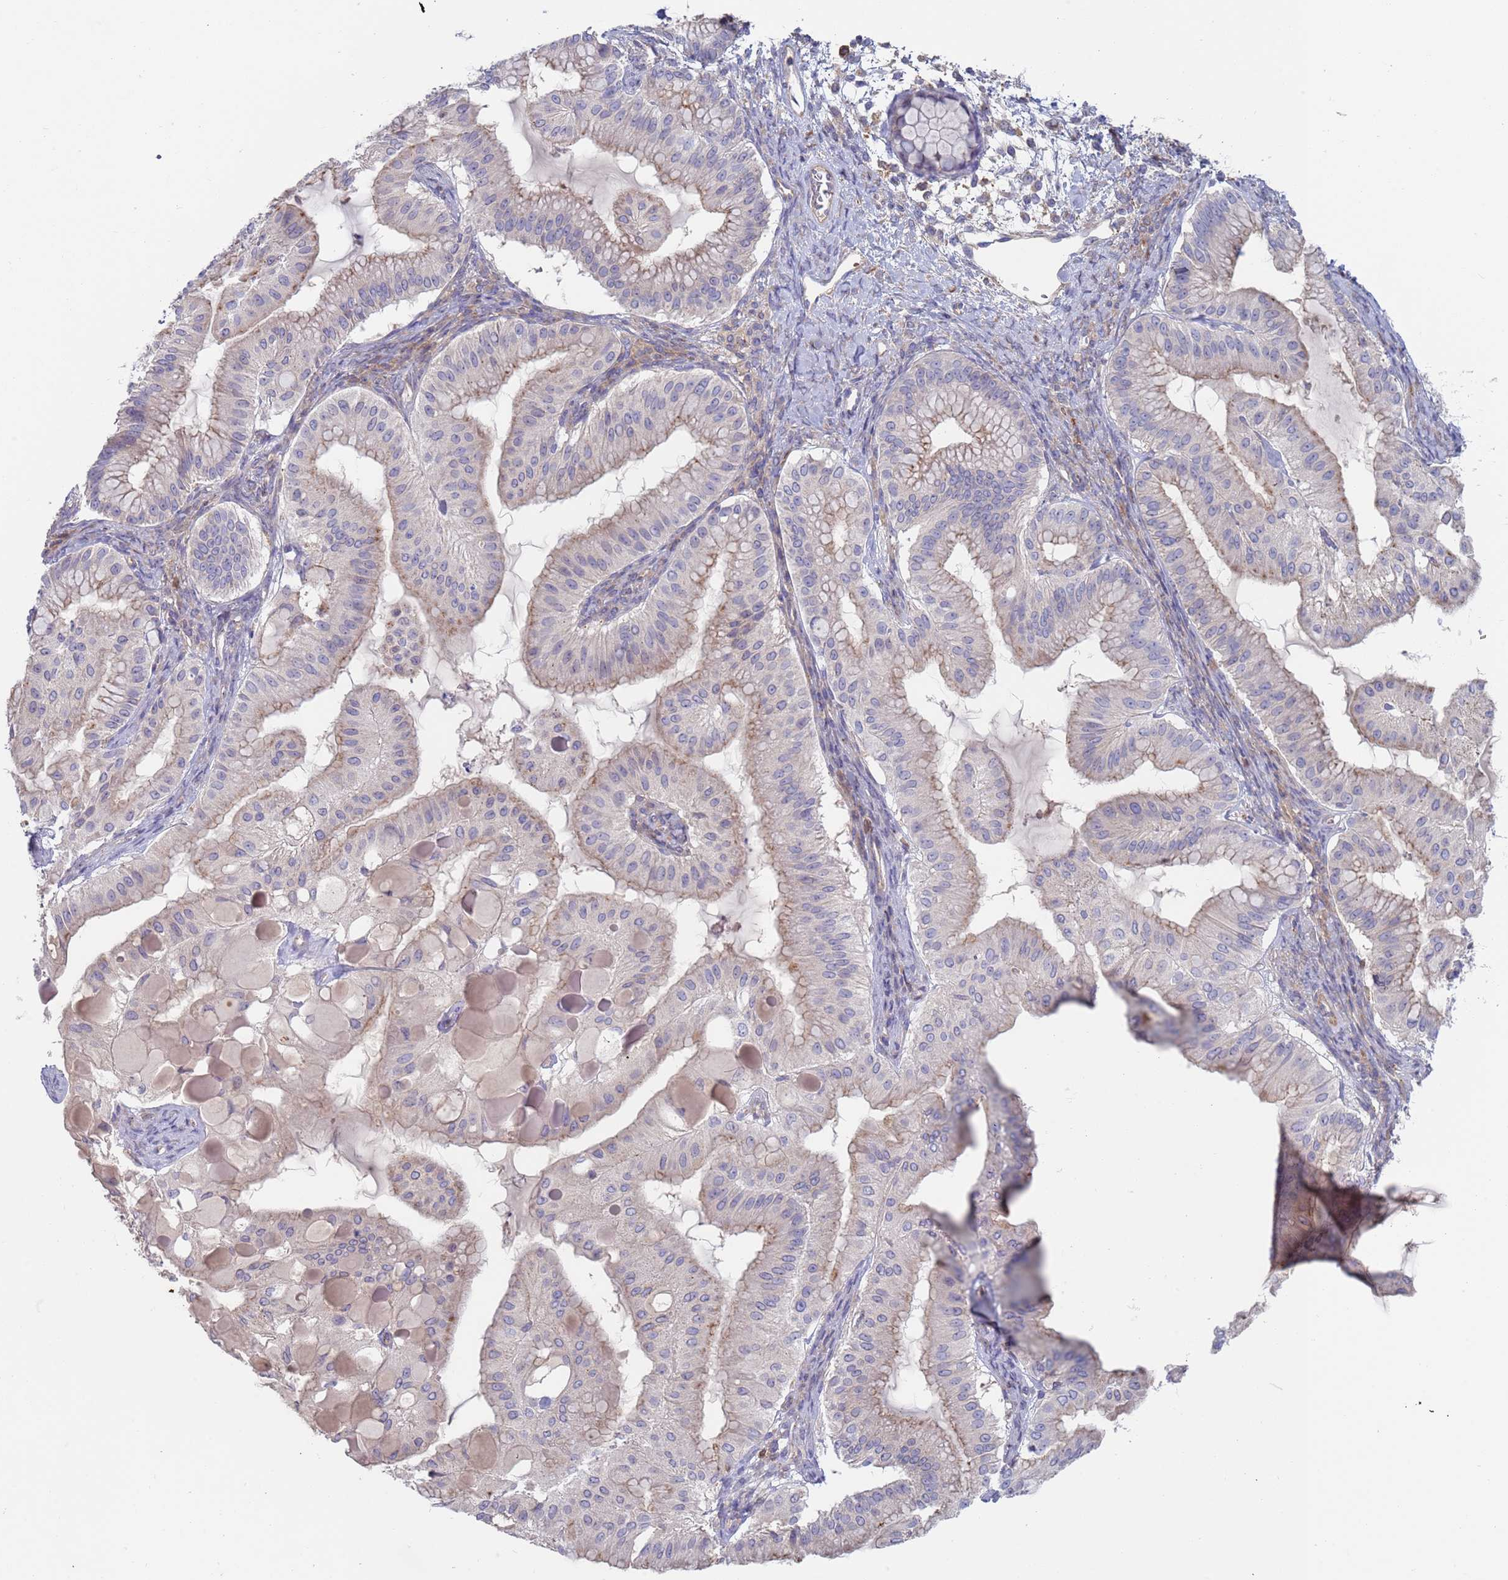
{"staining": {"intensity": "negative", "quantity": "none", "location": "none"}, "tissue": "ovarian cancer", "cell_type": "Tumor cells", "image_type": "cancer", "snomed": [{"axis": "morphology", "description": "Cystadenocarcinoma, mucinous, NOS"}, {"axis": "topography", "description": "Ovary"}], "caption": "High power microscopy micrograph of an immunohistochemistry (IHC) photomicrograph of ovarian mucinous cystadenocarcinoma, revealing no significant positivity in tumor cells.", "gene": "MALRD1", "patient": {"sex": "female", "age": 61}}